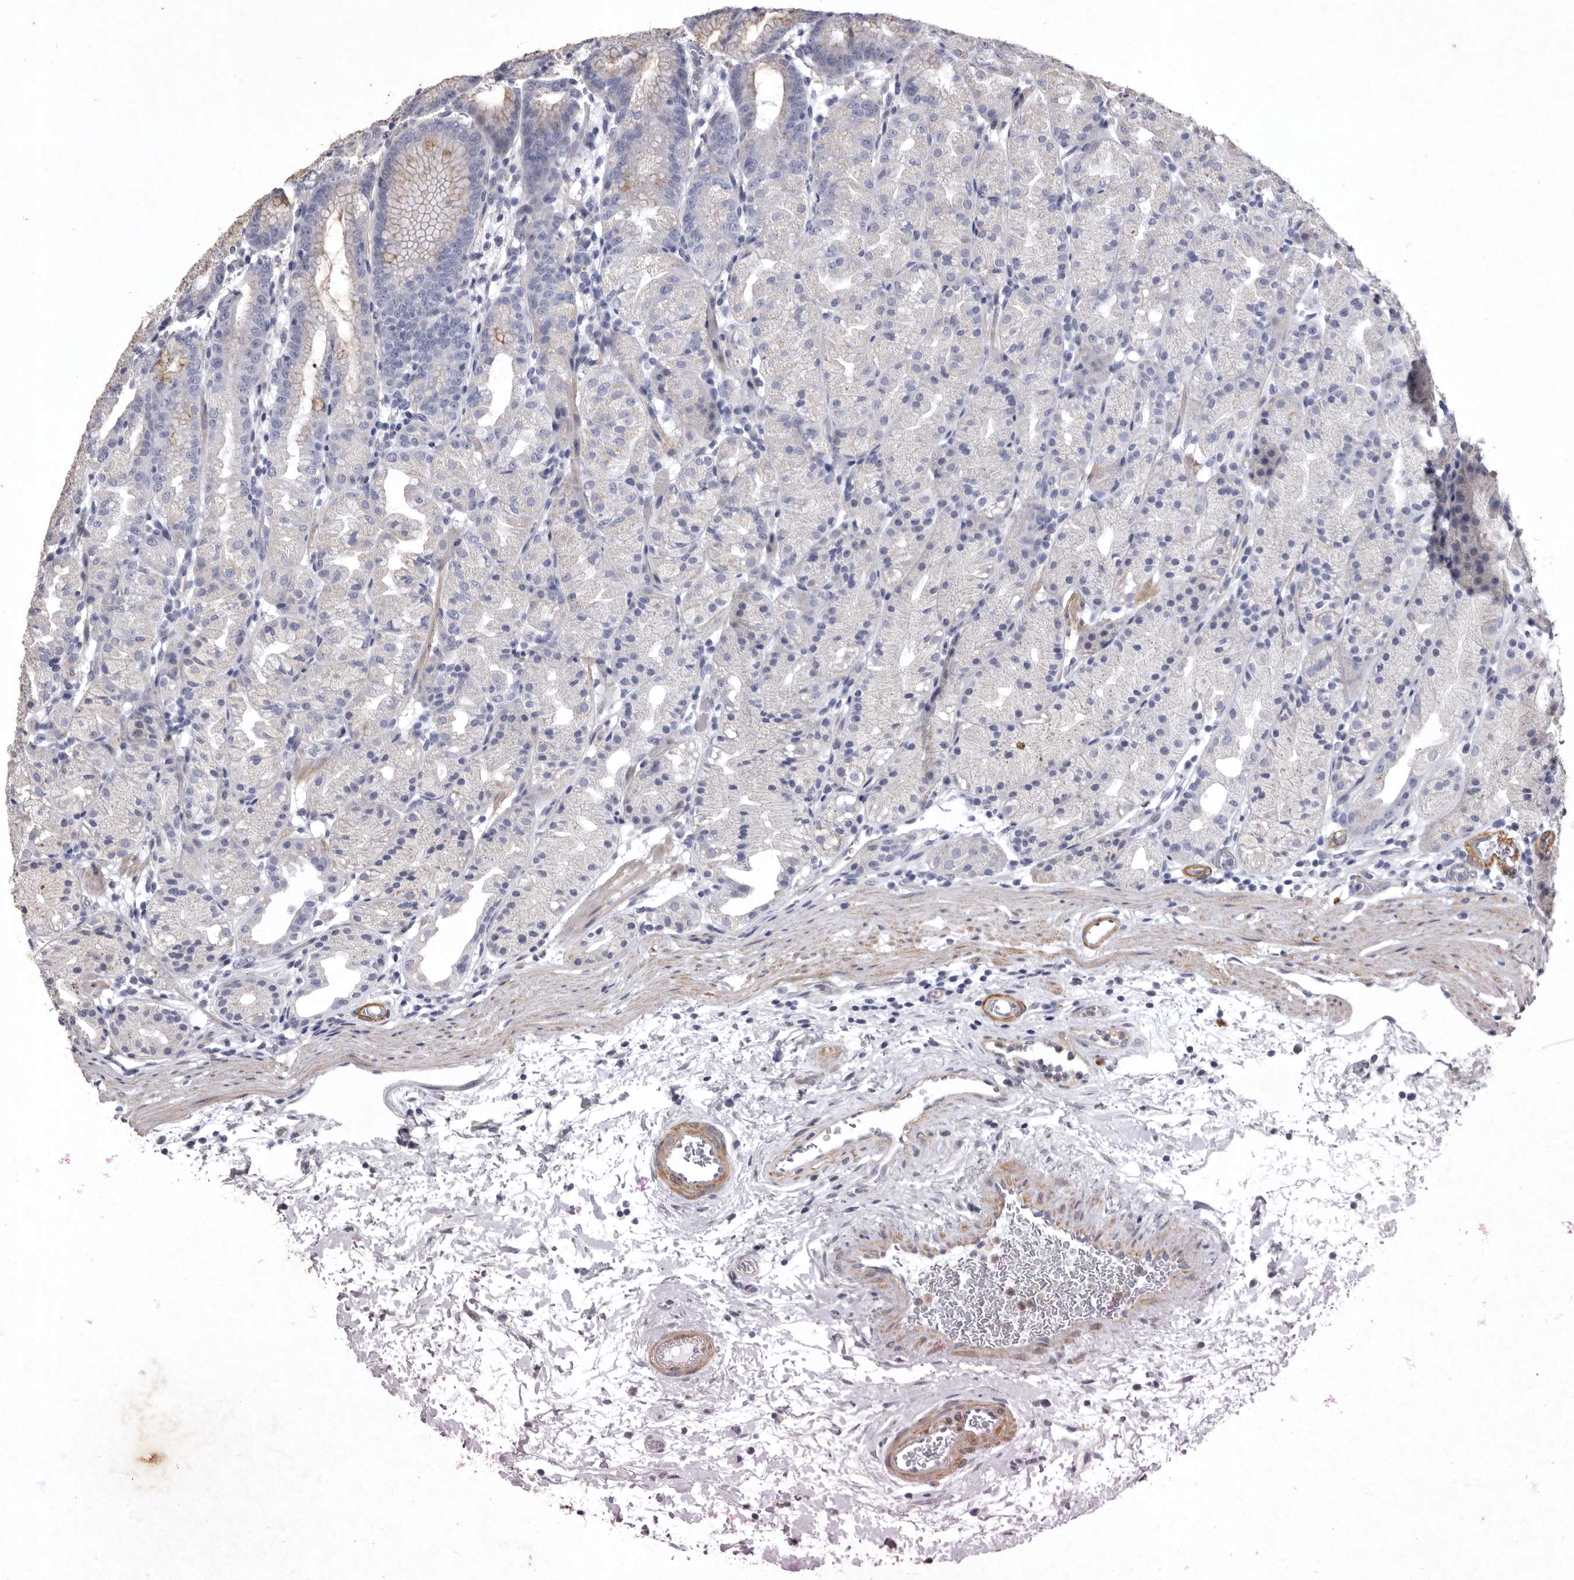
{"staining": {"intensity": "negative", "quantity": "none", "location": "none"}, "tissue": "stomach", "cell_type": "Glandular cells", "image_type": "normal", "snomed": [{"axis": "morphology", "description": "Normal tissue, NOS"}, {"axis": "topography", "description": "Stomach, upper"}], "caption": "An IHC micrograph of benign stomach is shown. There is no staining in glandular cells of stomach.", "gene": "NKAIN4", "patient": {"sex": "male", "age": 48}}